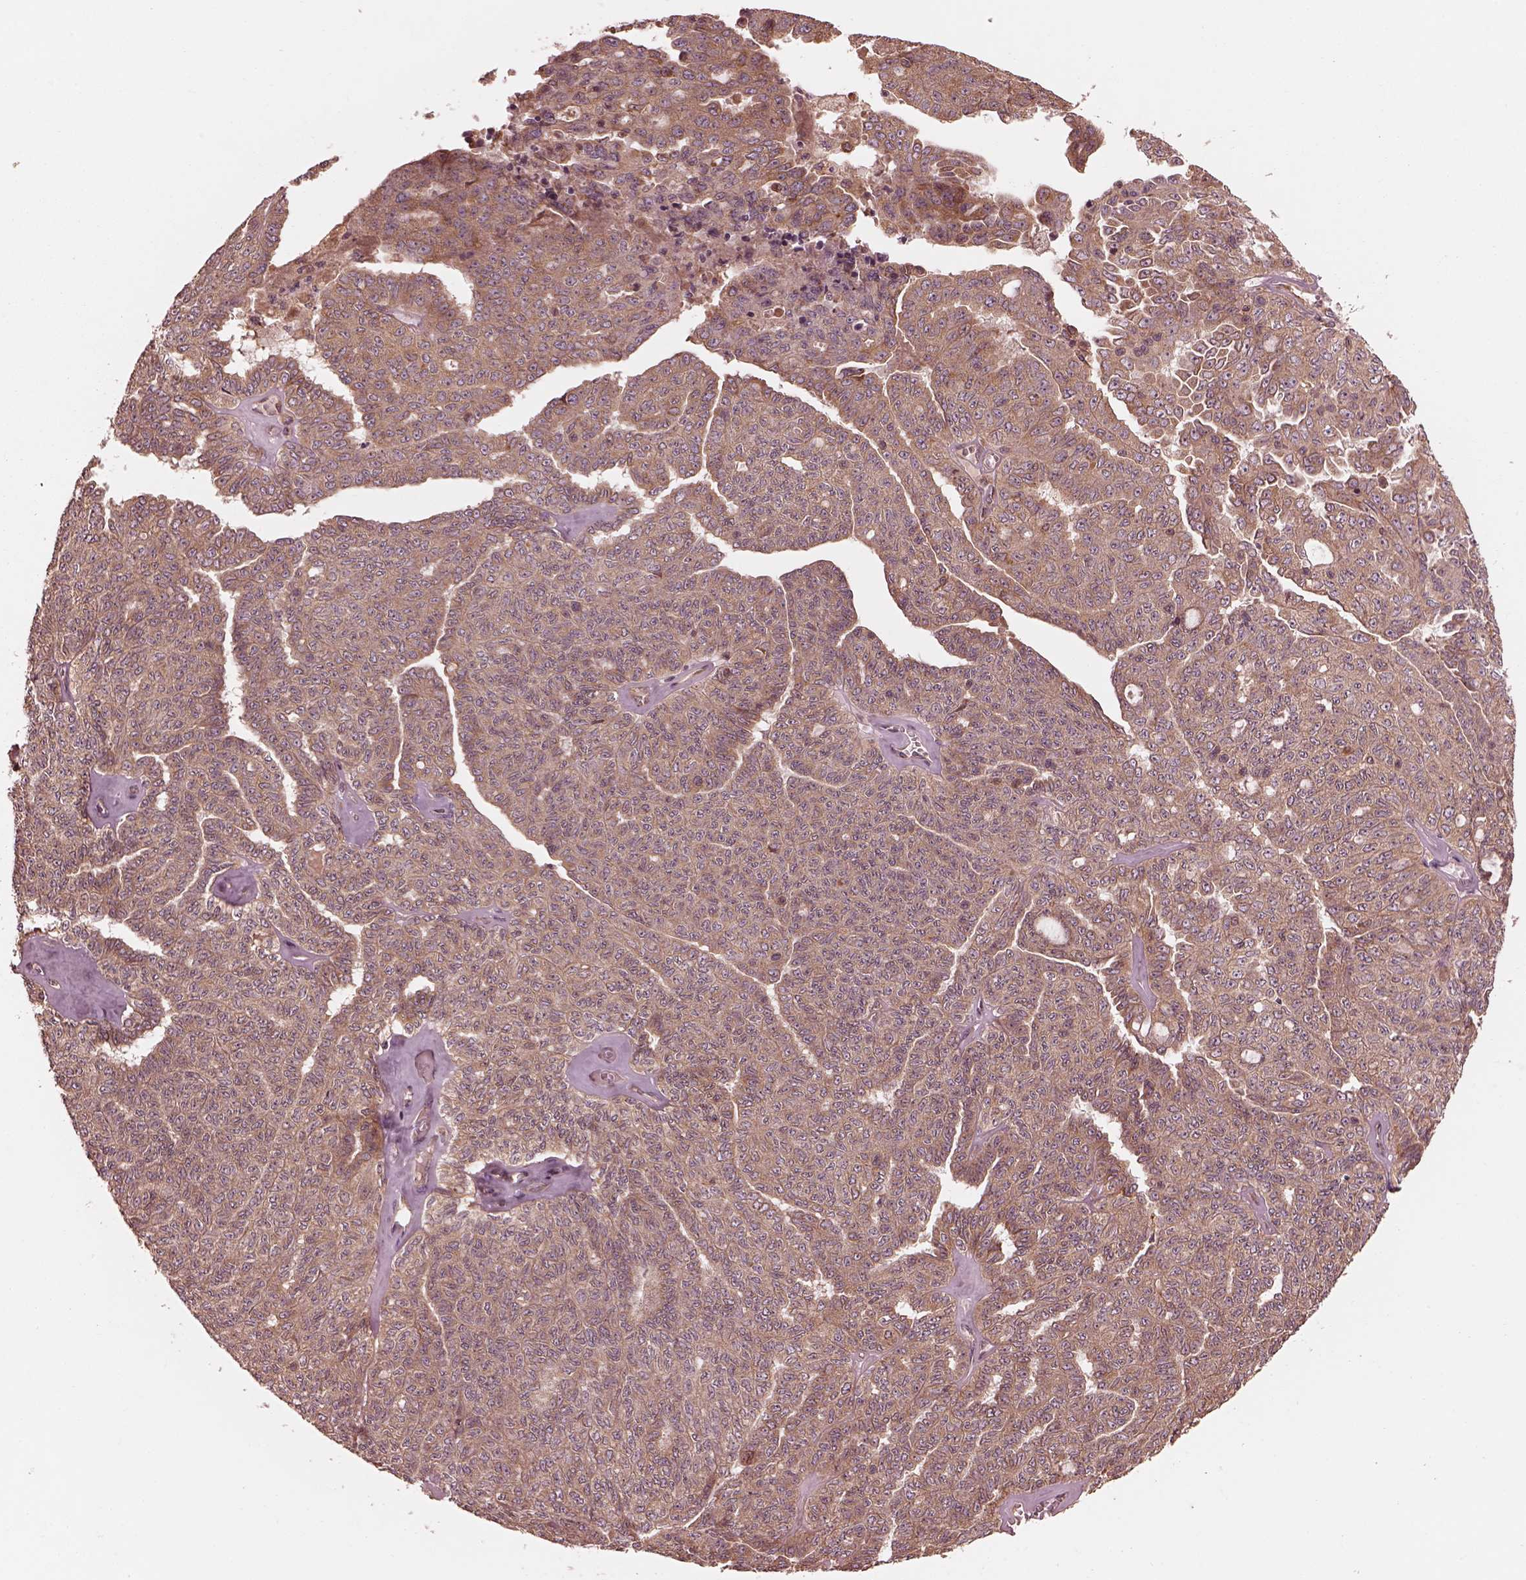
{"staining": {"intensity": "moderate", "quantity": "25%-75%", "location": "cytoplasmic/membranous"}, "tissue": "ovarian cancer", "cell_type": "Tumor cells", "image_type": "cancer", "snomed": [{"axis": "morphology", "description": "Cystadenocarcinoma, serous, NOS"}, {"axis": "topography", "description": "Ovary"}], "caption": "IHC micrograph of human serous cystadenocarcinoma (ovarian) stained for a protein (brown), which displays medium levels of moderate cytoplasmic/membranous positivity in about 25%-75% of tumor cells.", "gene": "PIK3R2", "patient": {"sex": "female", "age": 71}}